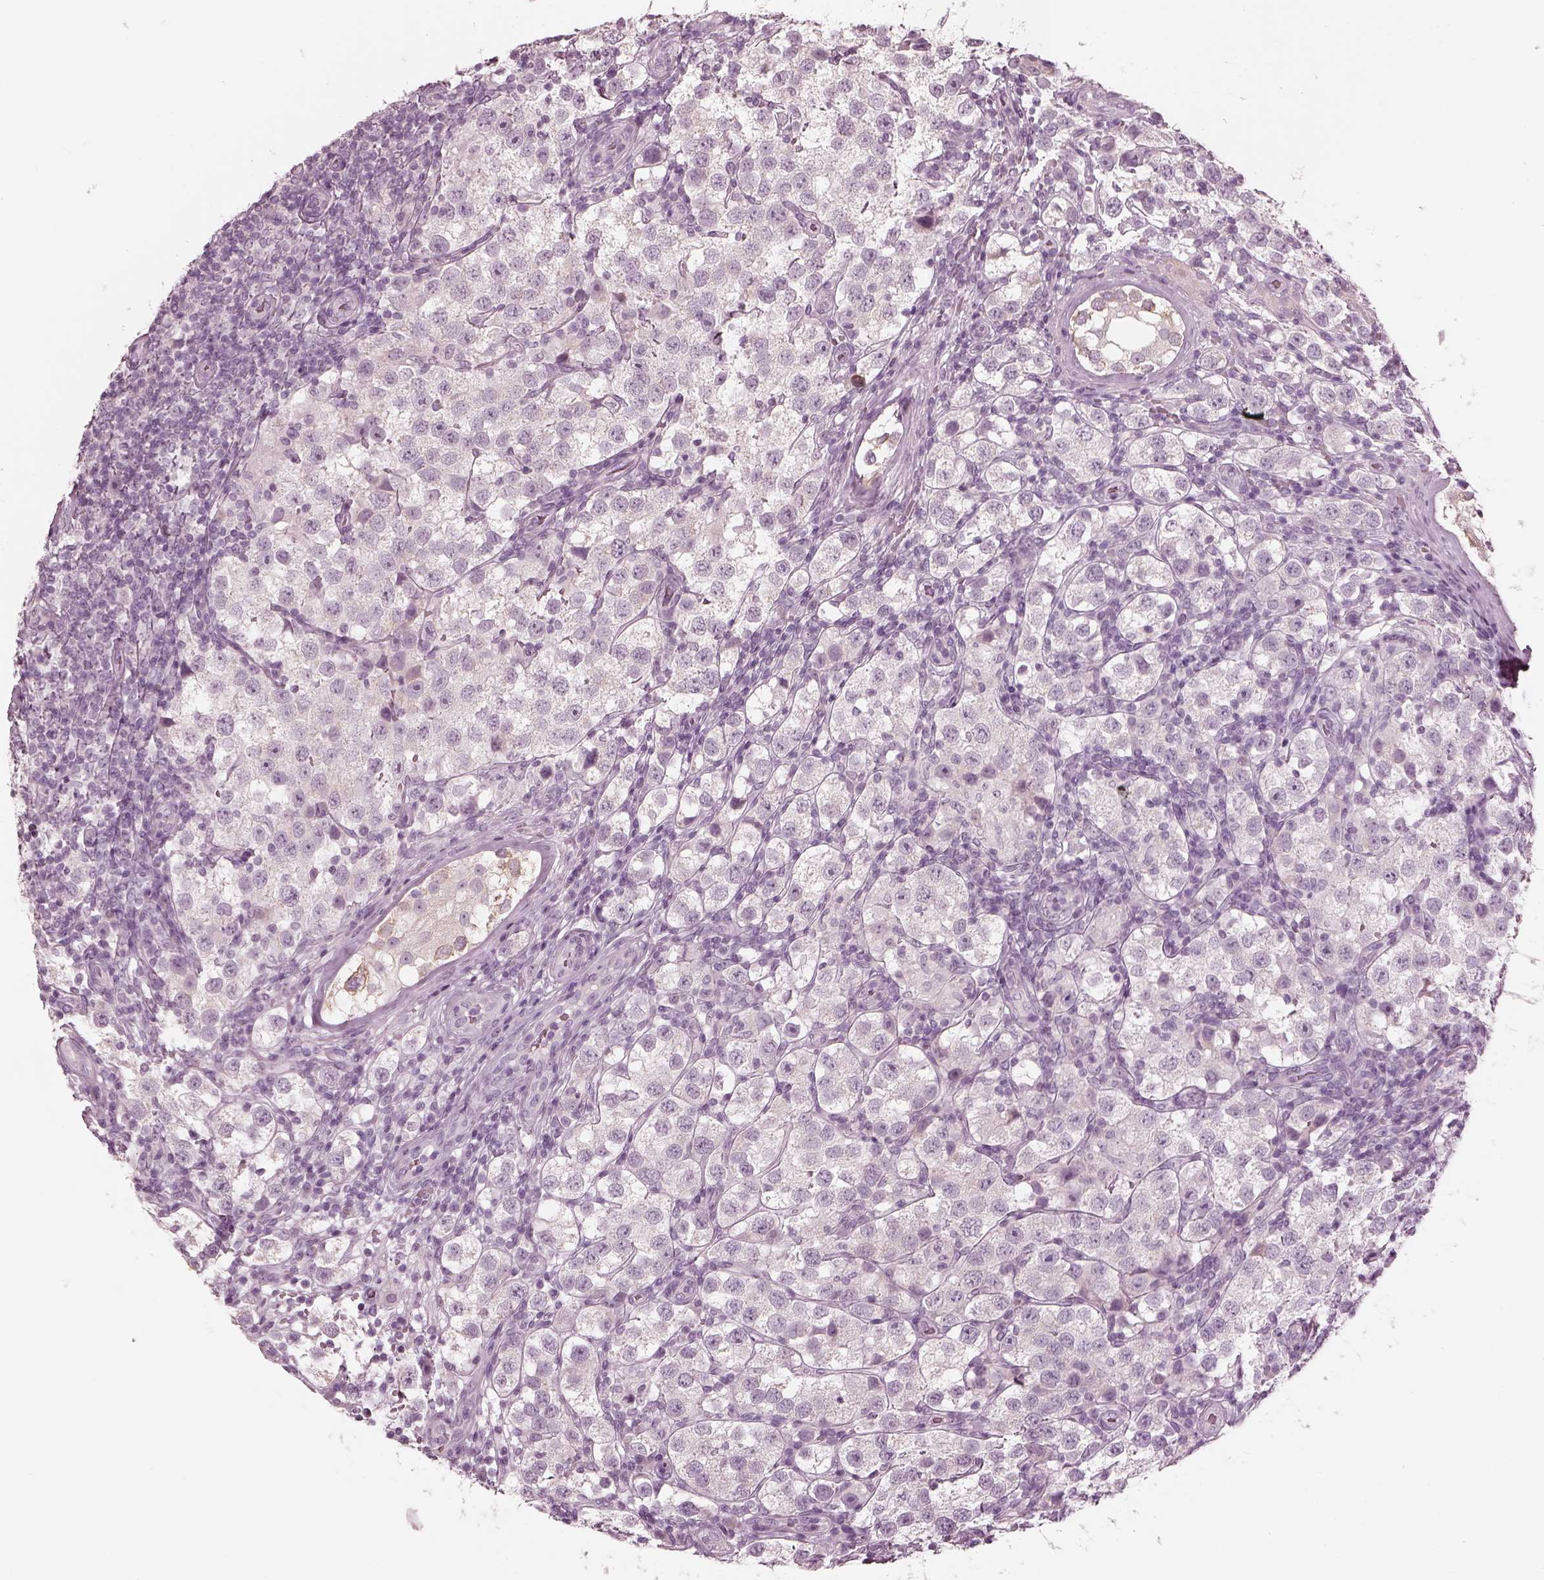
{"staining": {"intensity": "negative", "quantity": "none", "location": "none"}, "tissue": "testis cancer", "cell_type": "Tumor cells", "image_type": "cancer", "snomed": [{"axis": "morphology", "description": "Seminoma, NOS"}, {"axis": "topography", "description": "Testis"}], "caption": "This is a histopathology image of immunohistochemistry (IHC) staining of testis seminoma, which shows no positivity in tumor cells.", "gene": "CNTN1", "patient": {"sex": "male", "age": 37}}